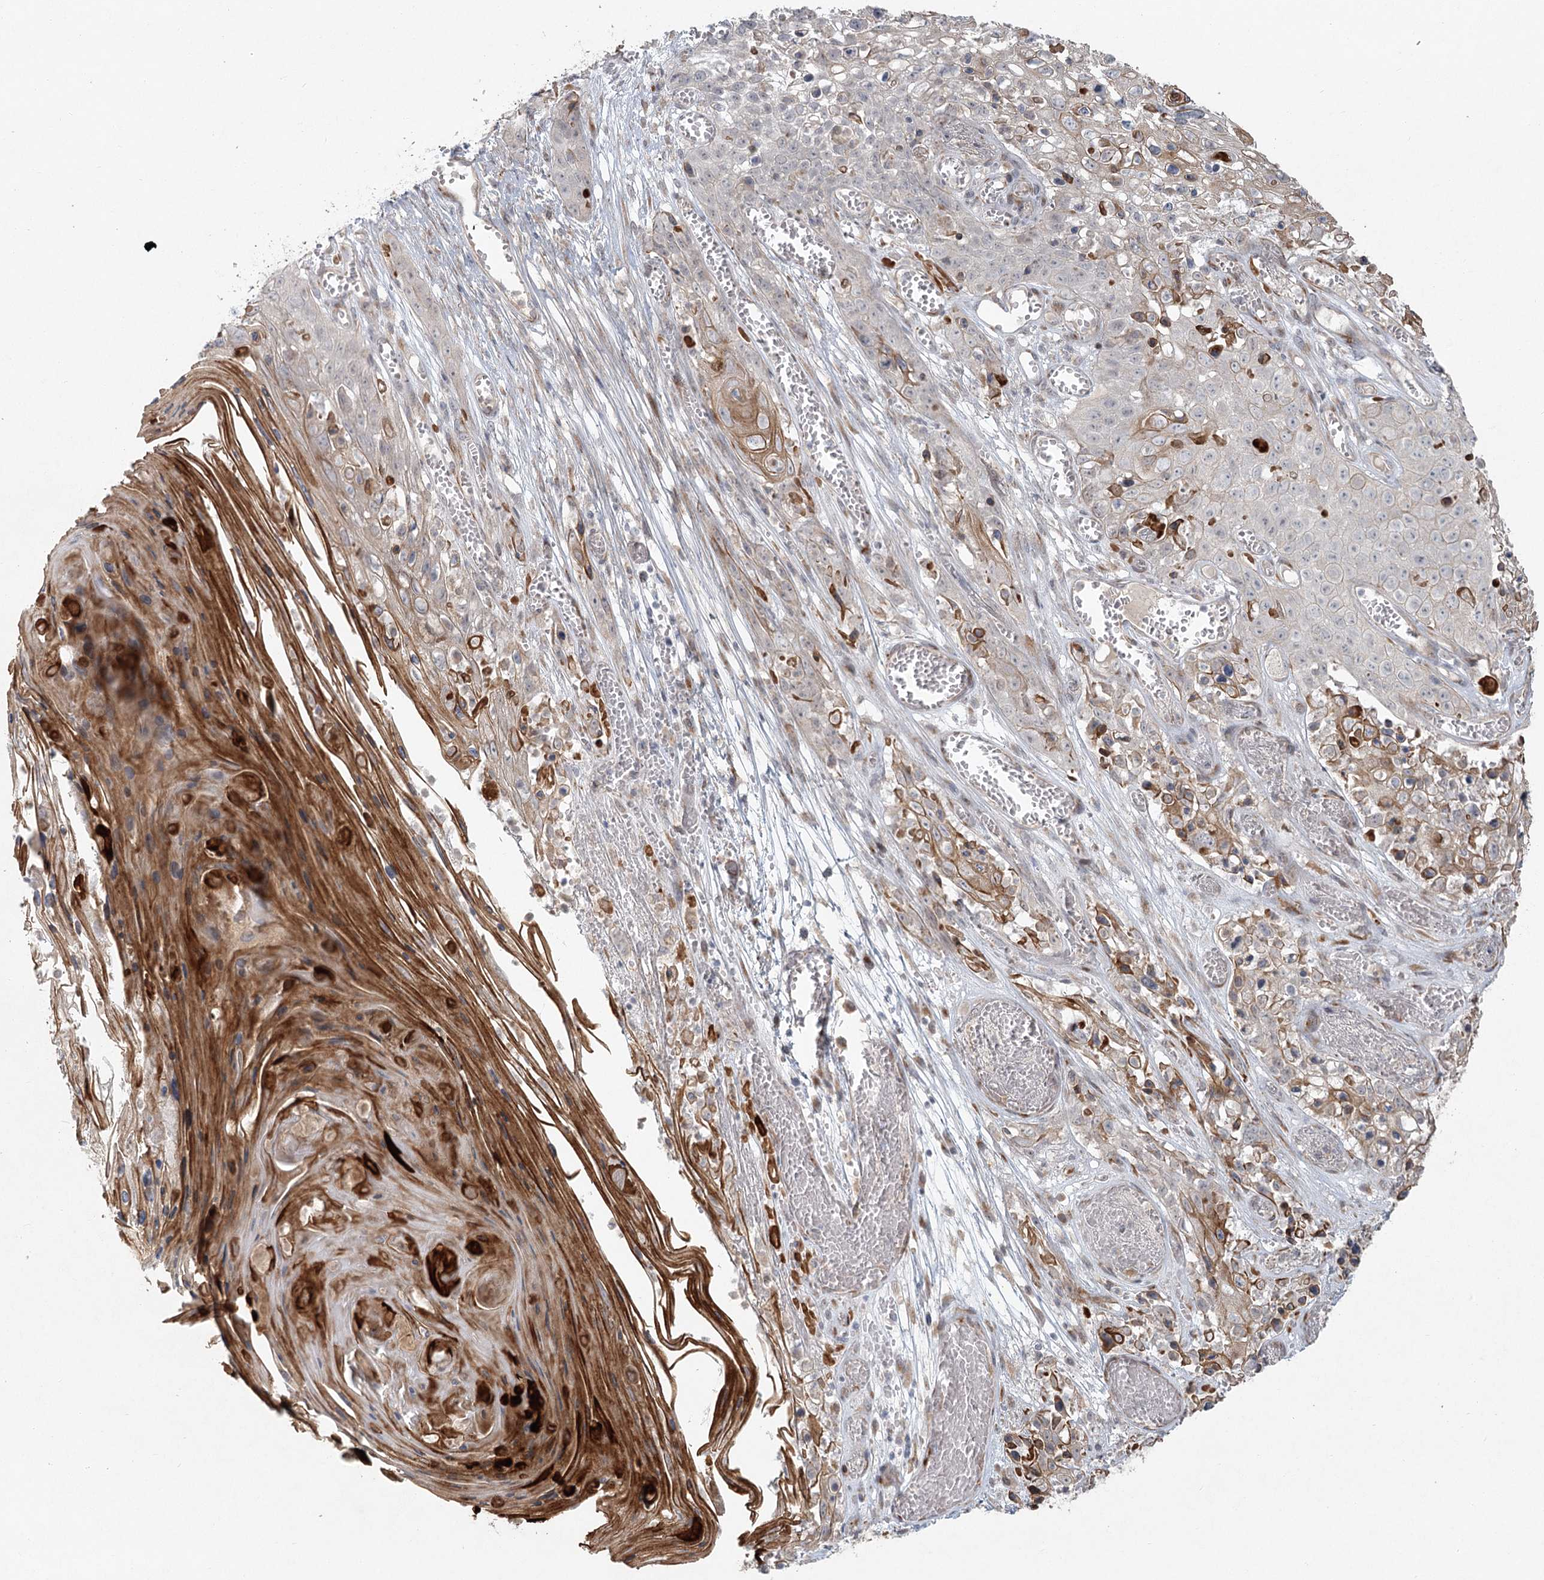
{"staining": {"intensity": "strong", "quantity": "<25%", "location": "cytoplasmic/membranous"}, "tissue": "skin cancer", "cell_type": "Tumor cells", "image_type": "cancer", "snomed": [{"axis": "morphology", "description": "Squamous cell carcinoma, NOS"}, {"axis": "topography", "description": "Skin"}], "caption": "Human skin squamous cell carcinoma stained with a brown dye shows strong cytoplasmic/membranous positive expression in about <25% of tumor cells.", "gene": "LRP2BP", "patient": {"sex": "male", "age": 55}}